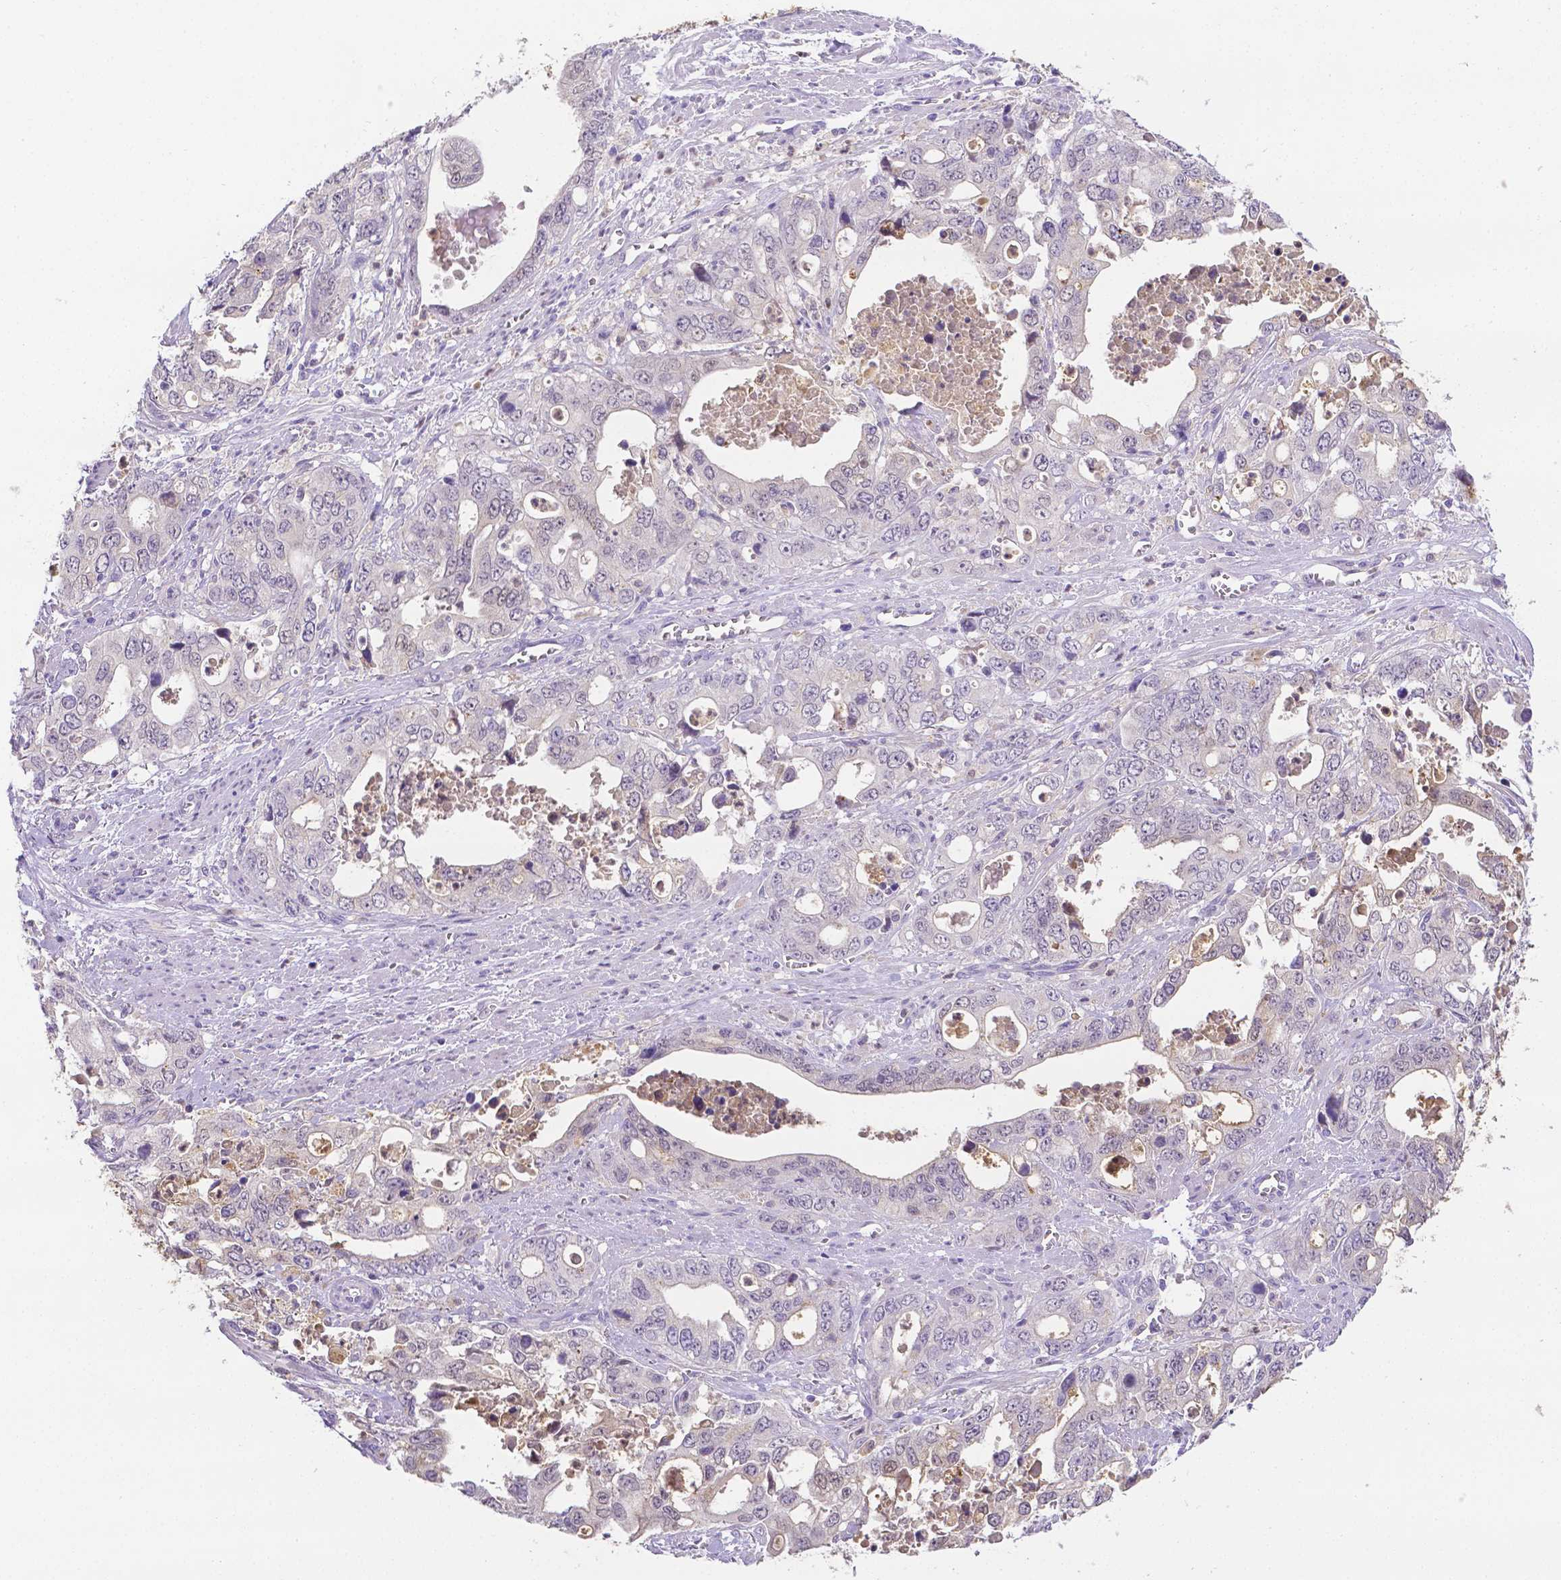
{"staining": {"intensity": "negative", "quantity": "none", "location": "none"}, "tissue": "stomach cancer", "cell_type": "Tumor cells", "image_type": "cancer", "snomed": [{"axis": "morphology", "description": "Adenocarcinoma, NOS"}, {"axis": "topography", "description": "Stomach, upper"}], "caption": "Tumor cells are negative for brown protein staining in stomach cancer.", "gene": "NXPH2", "patient": {"sex": "male", "age": 74}}